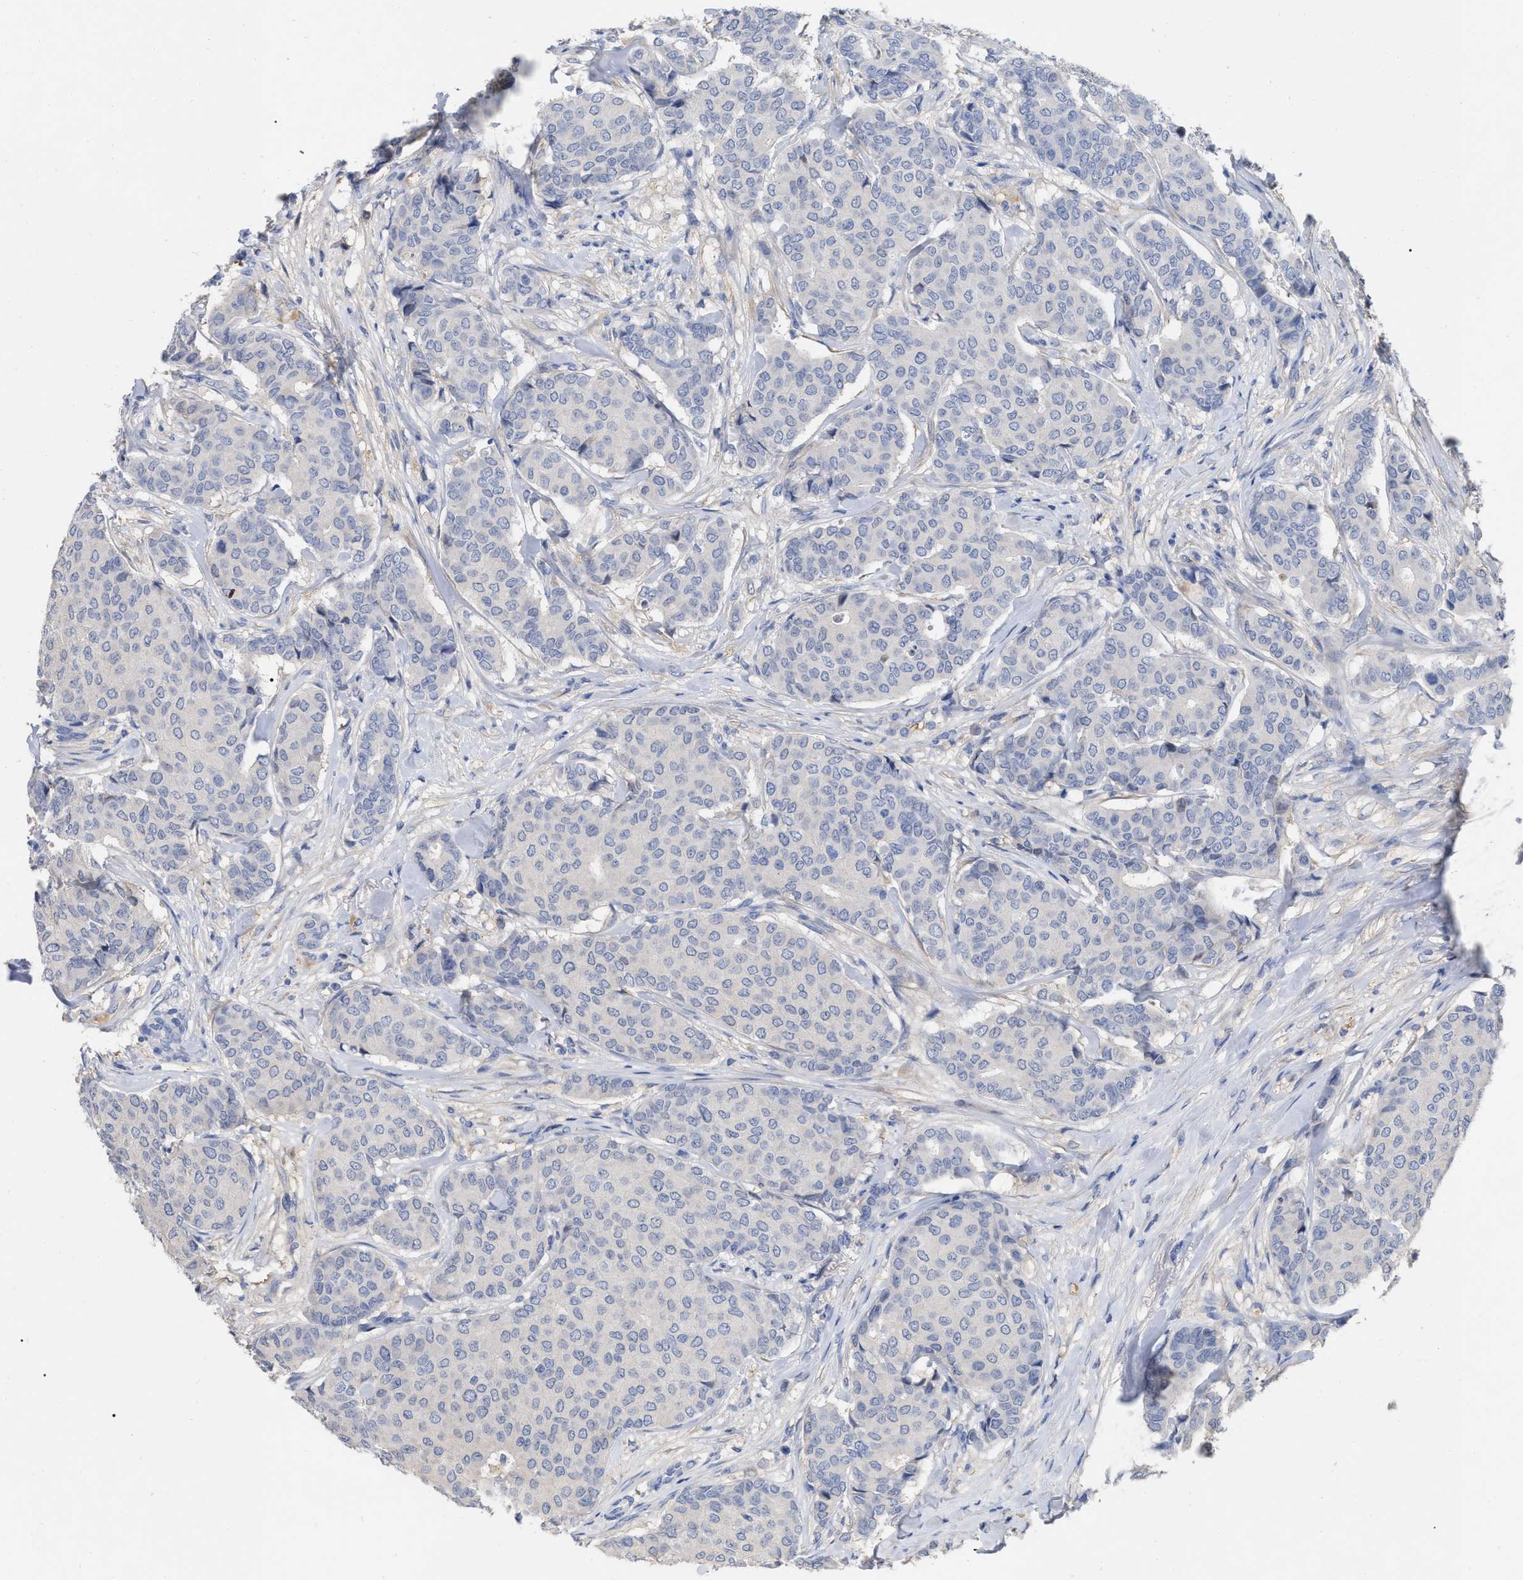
{"staining": {"intensity": "negative", "quantity": "none", "location": "none"}, "tissue": "breast cancer", "cell_type": "Tumor cells", "image_type": "cancer", "snomed": [{"axis": "morphology", "description": "Duct carcinoma"}, {"axis": "topography", "description": "Breast"}], "caption": "The photomicrograph displays no significant expression in tumor cells of invasive ductal carcinoma (breast).", "gene": "IGHV5-51", "patient": {"sex": "female", "age": 75}}